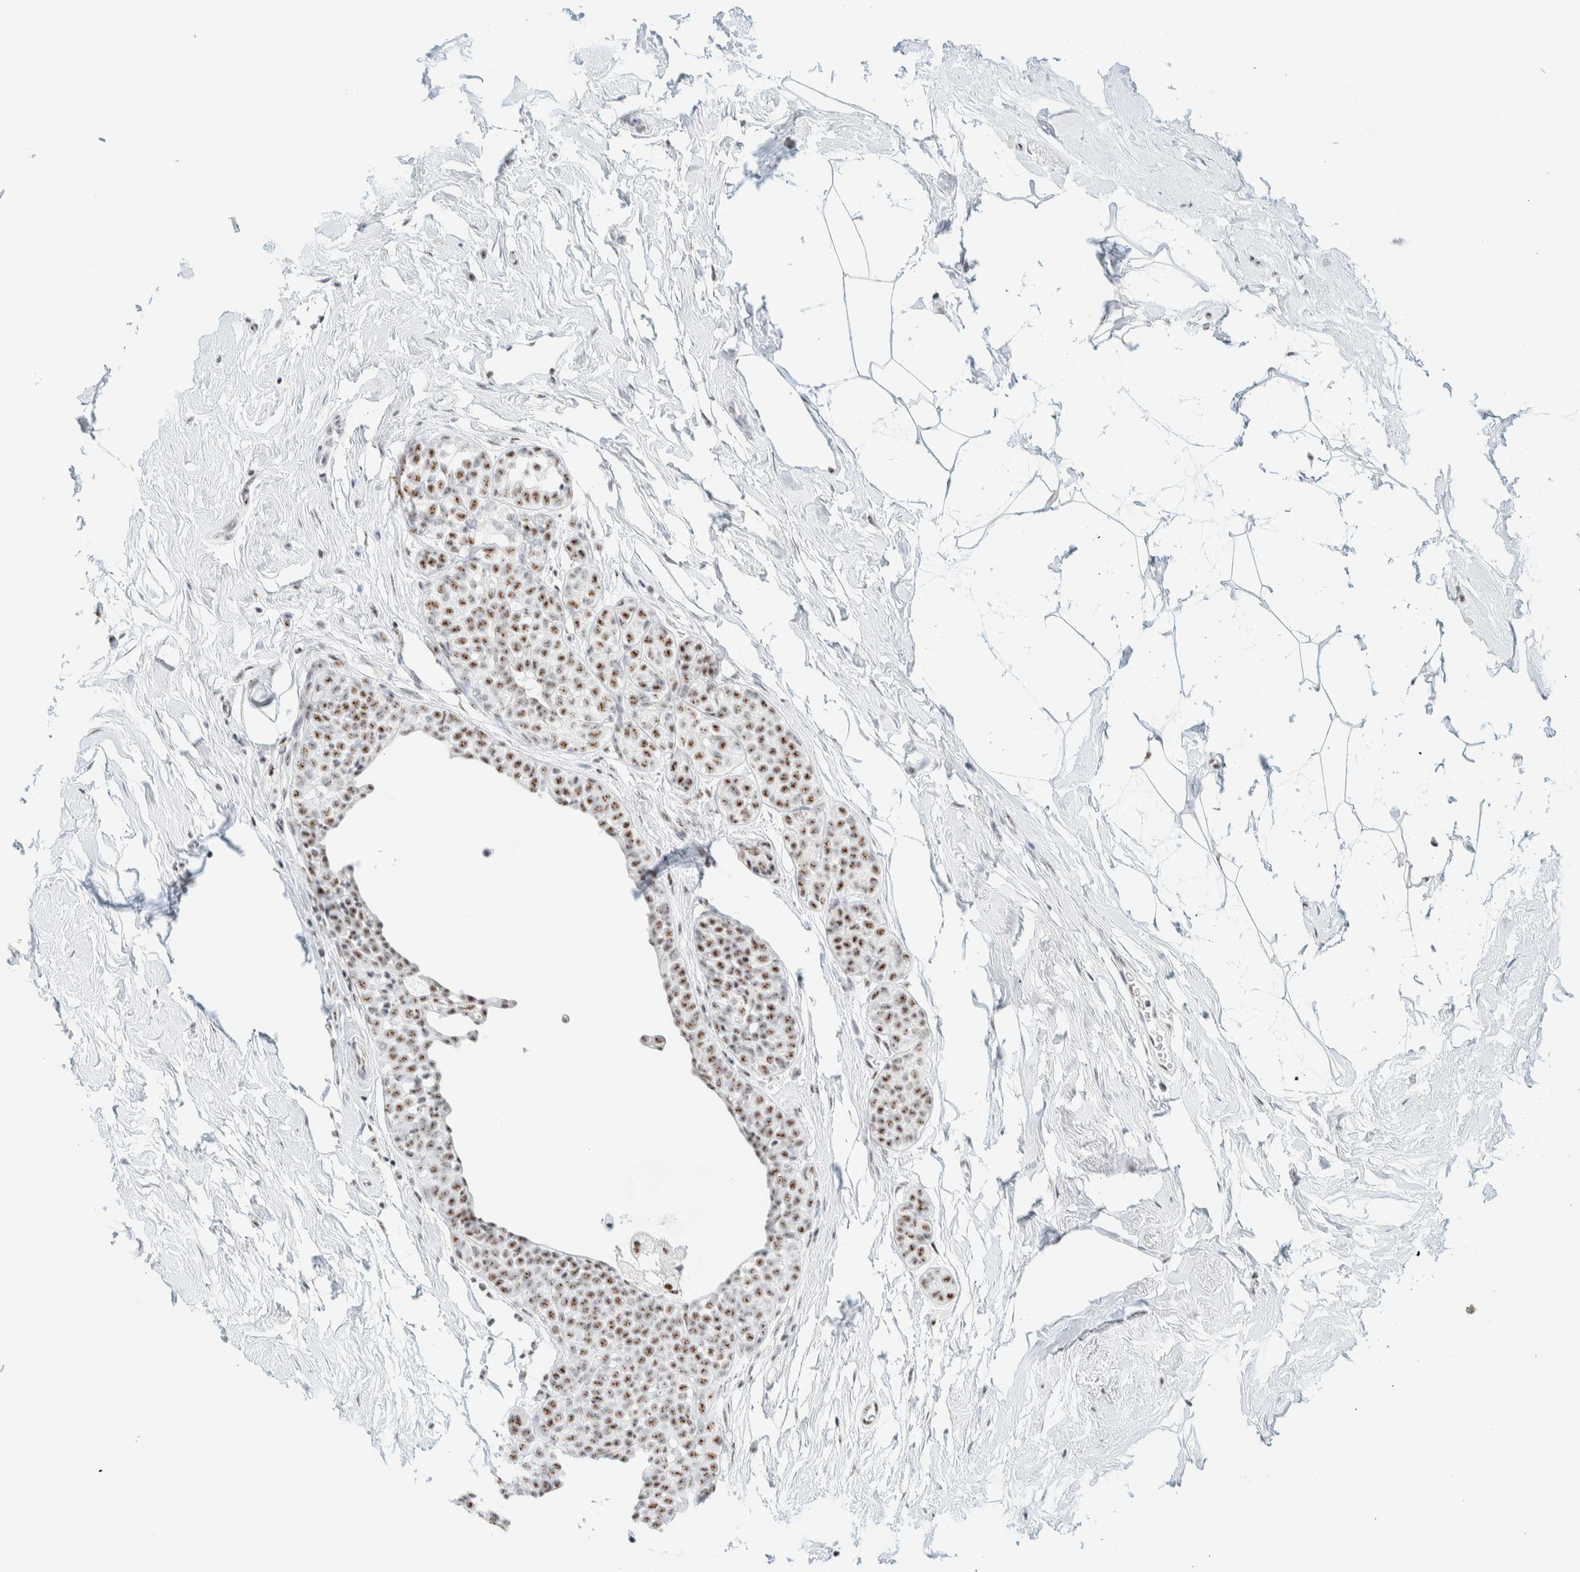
{"staining": {"intensity": "moderate", "quantity": ">75%", "location": "nuclear"}, "tissue": "breast cancer", "cell_type": "Tumor cells", "image_type": "cancer", "snomed": [{"axis": "morphology", "description": "Duct carcinoma"}, {"axis": "topography", "description": "Breast"}], "caption": "A medium amount of moderate nuclear expression is present in about >75% of tumor cells in breast cancer tissue.", "gene": "SON", "patient": {"sex": "female", "age": 55}}